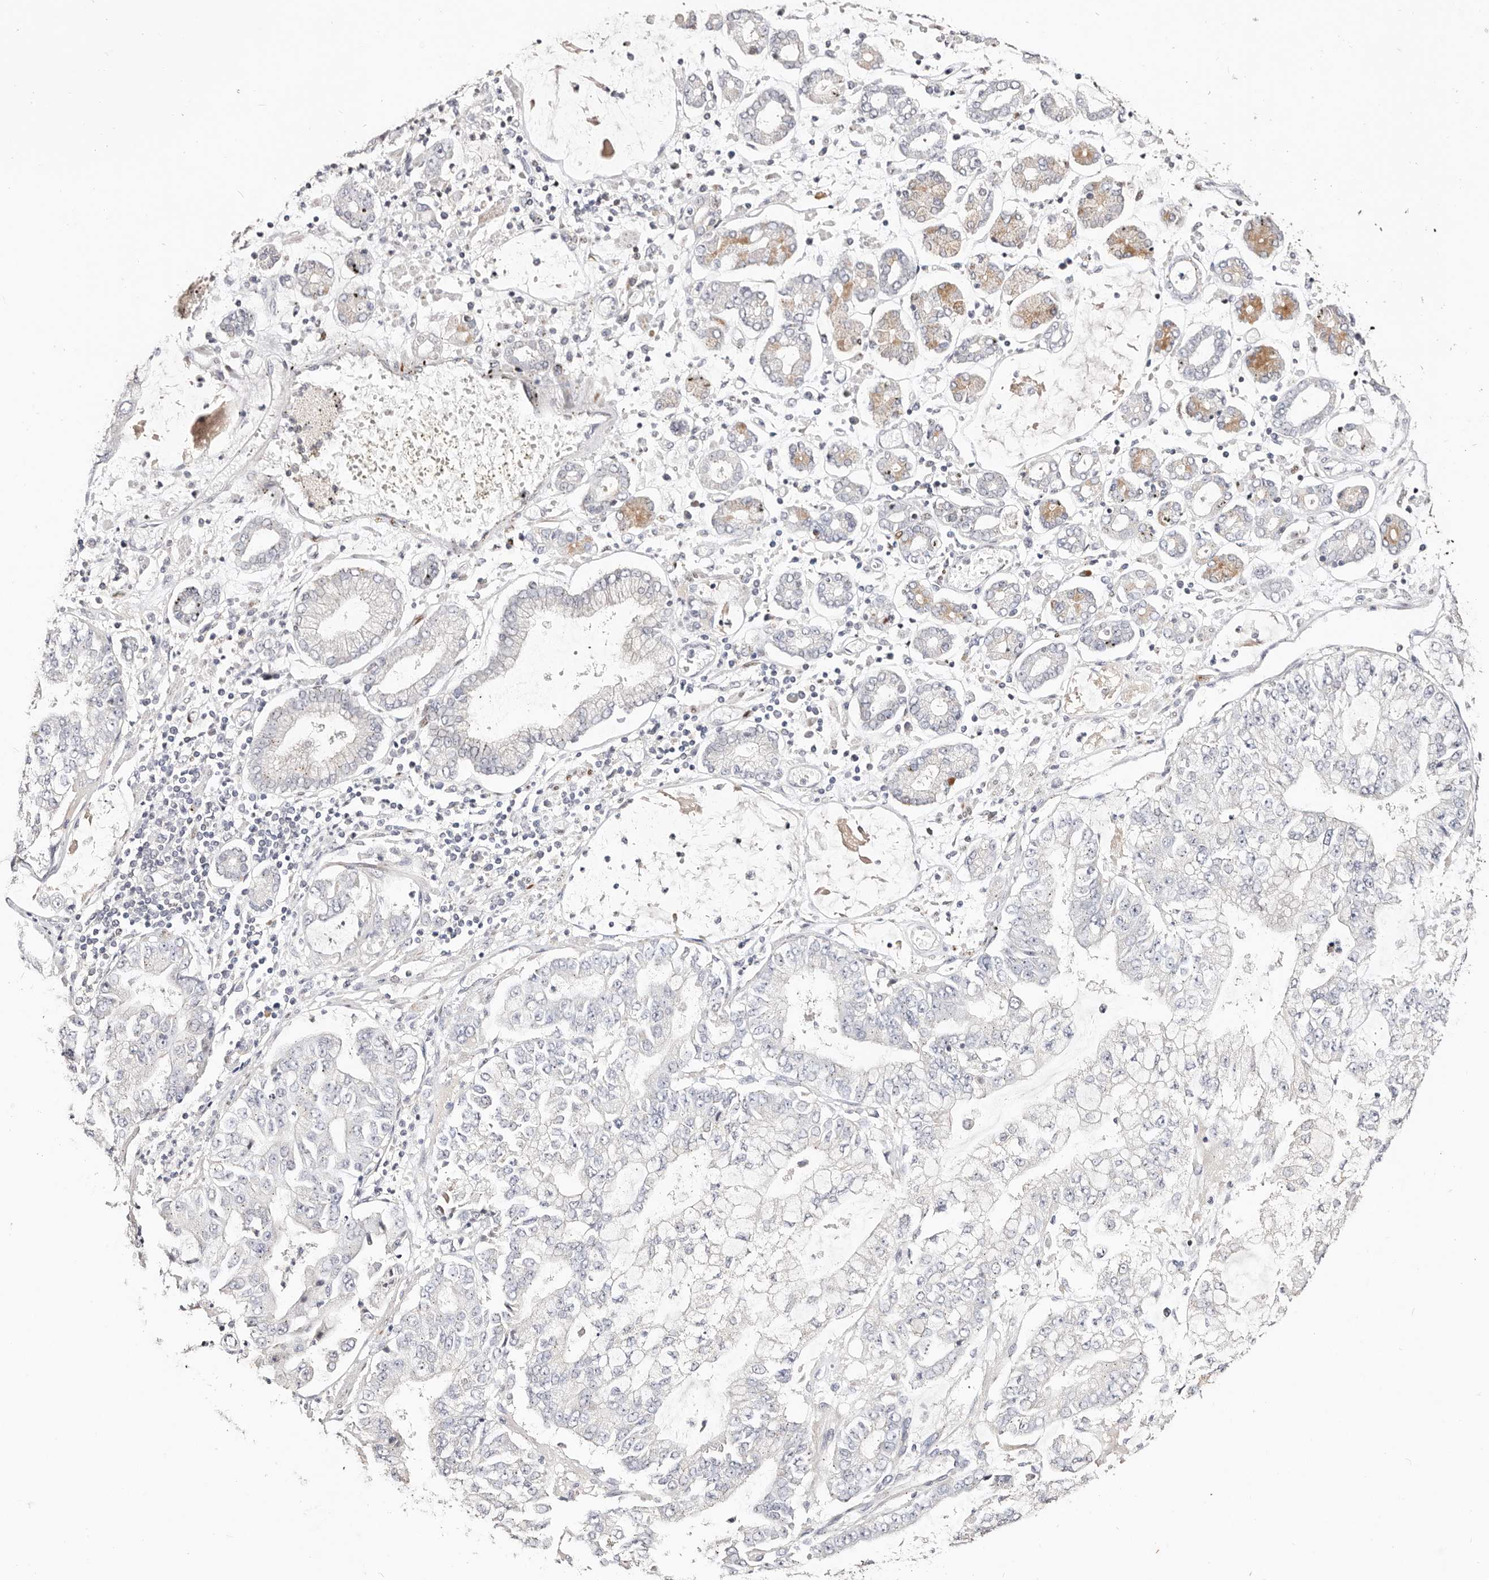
{"staining": {"intensity": "negative", "quantity": "none", "location": "none"}, "tissue": "stomach cancer", "cell_type": "Tumor cells", "image_type": "cancer", "snomed": [{"axis": "morphology", "description": "Adenocarcinoma, NOS"}, {"axis": "topography", "description": "Stomach"}], "caption": "Immunohistochemical staining of human adenocarcinoma (stomach) exhibits no significant expression in tumor cells.", "gene": "IQGAP3", "patient": {"sex": "male", "age": 76}}